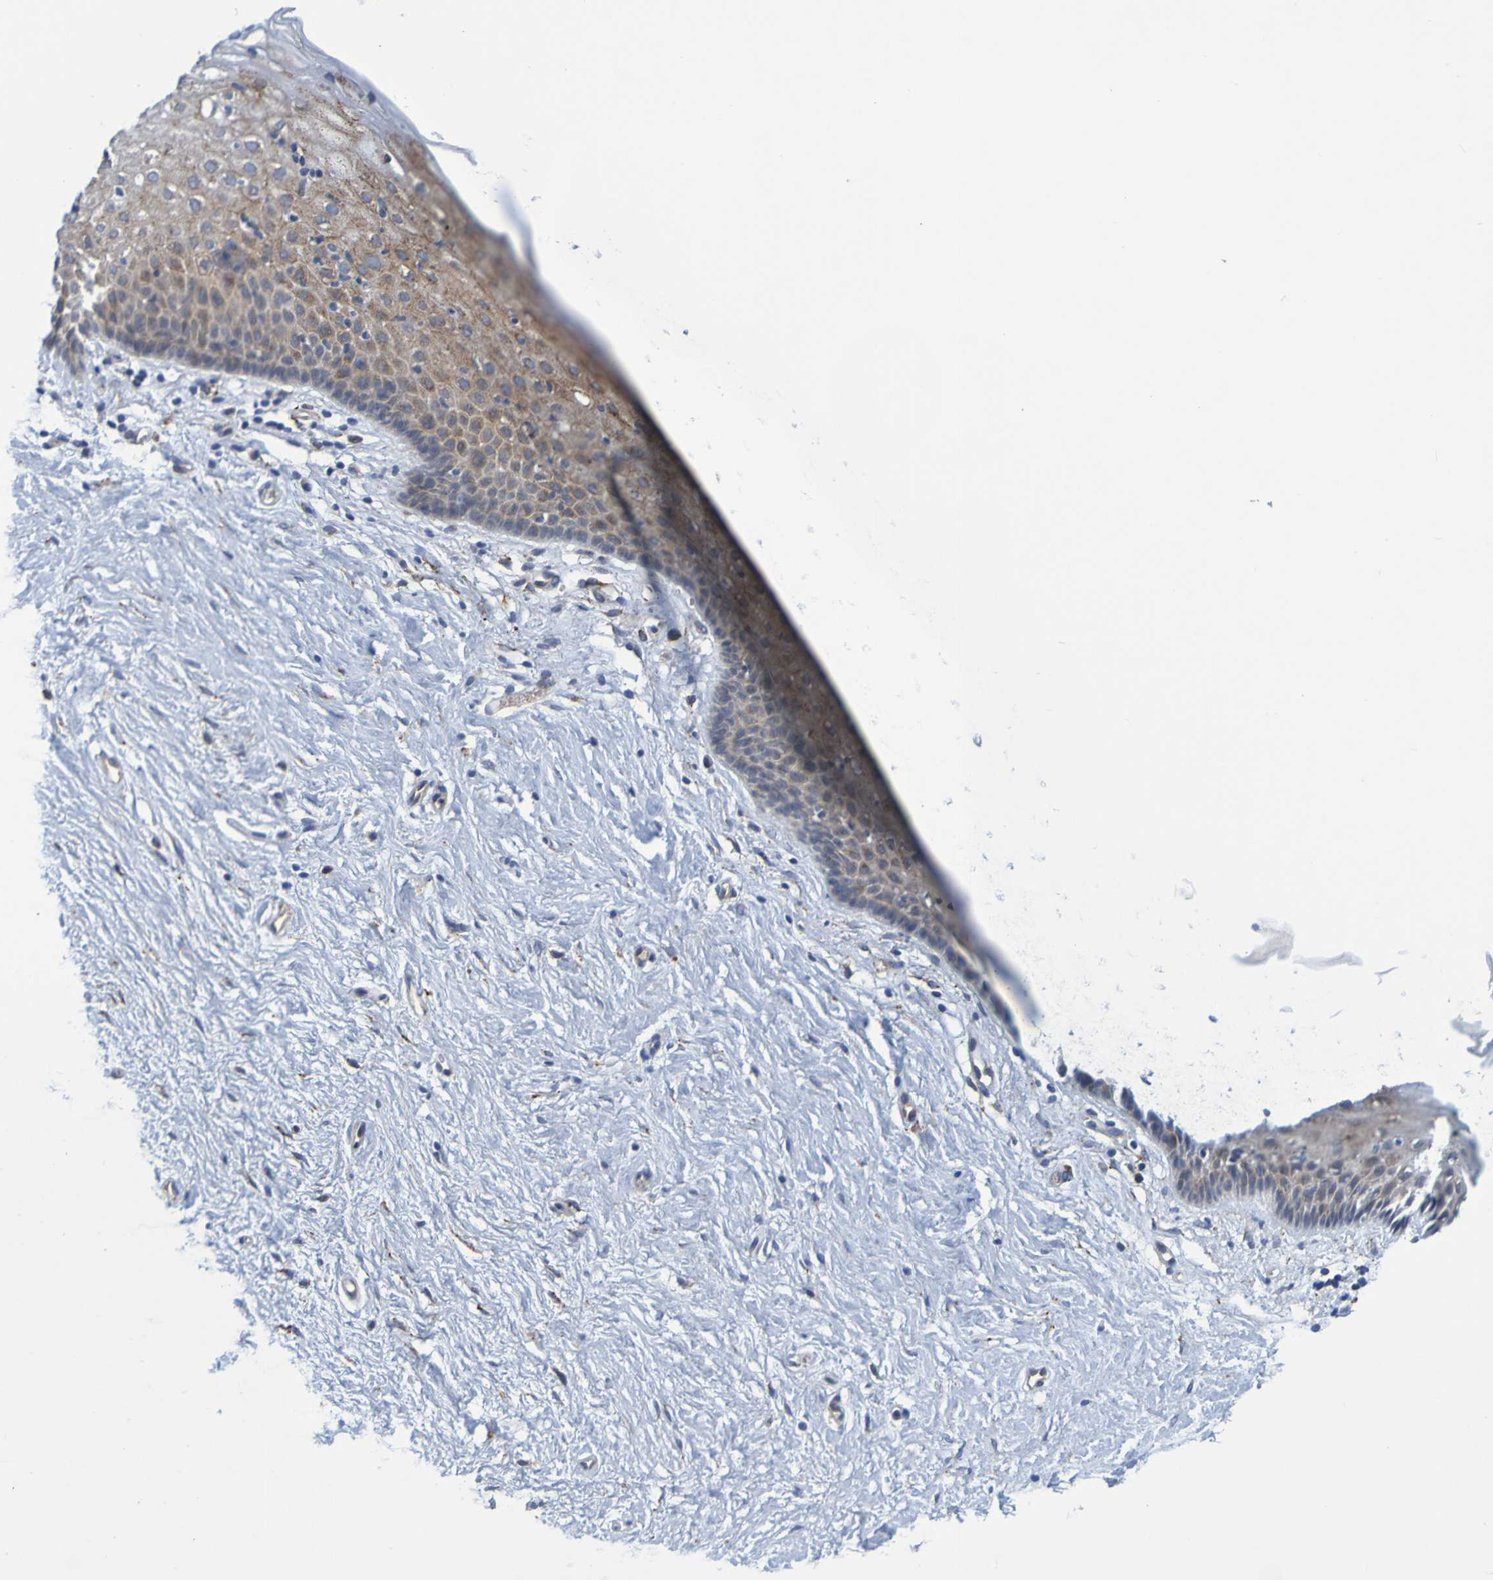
{"staining": {"intensity": "moderate", "quantity": "25%-75%", "location": "cytoplasmic/membranous"}, "tissue": "vagina", "cell_type": "Squamous epithelial cells", "image_type": "normal", "snomed": [{"axis": "morphology", "description": "Normal tissue, NOS"}, {"axis": "topography", "description": "Vagina"}], "caption": "Immunohistochemical staining of benign vagina demonstrates medium levels of moderate cytoplasmic/membranous positivity in approximately 25%-75% of squamous epithelial cells. The protein of interest is stained brown, and the nuclei are stained in blue (DAB (3,3'-diaminobenzidine) IHC with brightfield microscopy, high magnification).", "gene": "SIL1", "patient": {"sex": "female", "age": 44}}